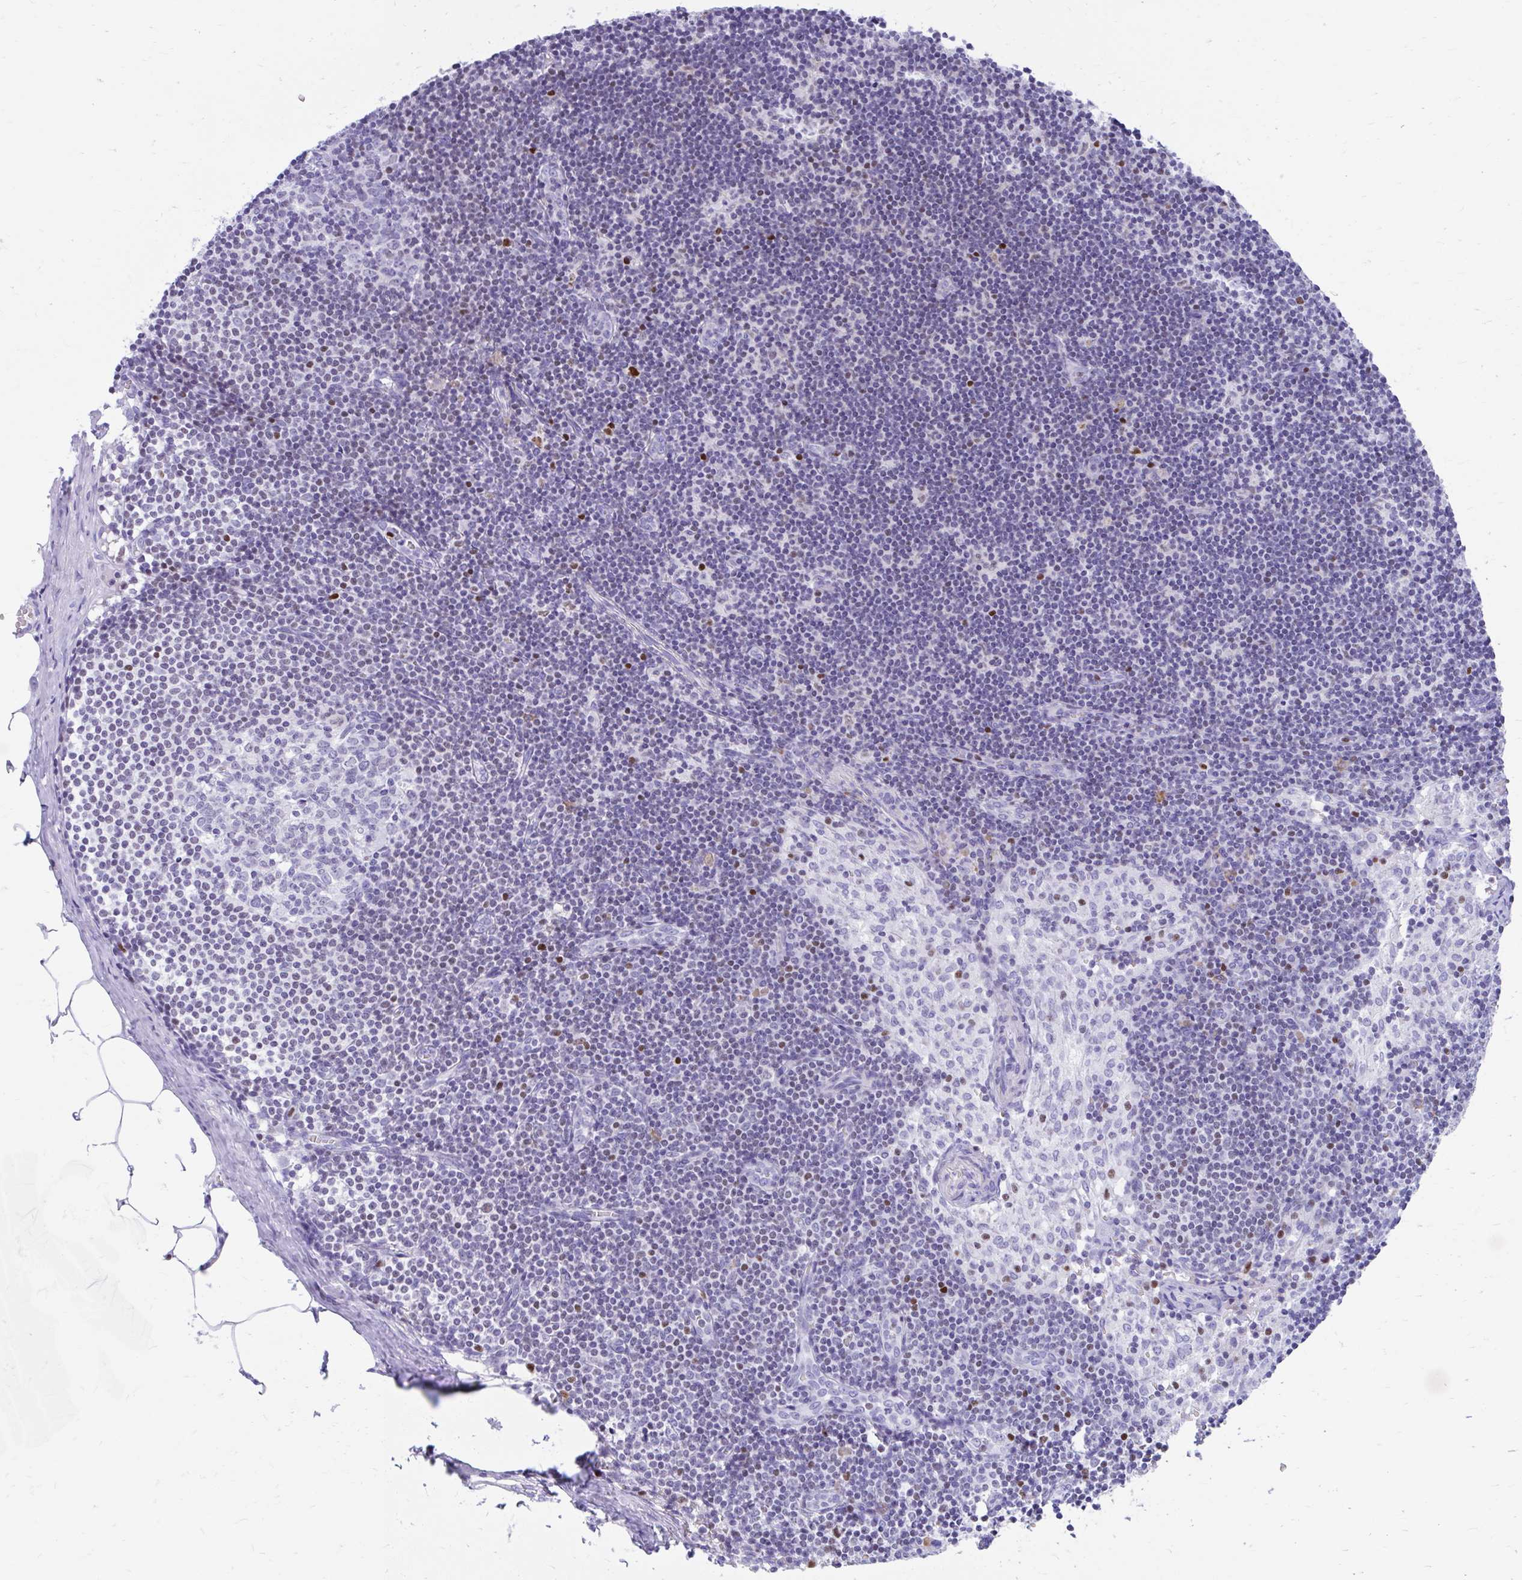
{"staining": {"intensity": "negative", "quantity": "none", "location": "none"}, "tissue": "lymph node", "cell_type": "Germinal center cells", "image_type": "normal", "snomed": [{"axis": "morphology", "description": "Normal tissue, NOS"}, {"axis": "topography", "description": "Lymph node"}], "caption": "Immunohistochemistry of benign lymph node shows no expression in germinal center cells. (Stains: DAB (3,3'-diaminobenzidine) immunohistochemistry with hematoxylin counter stain, Microscopy: brightfield microscopy at high magnification).", "gene": "RUNX3", "patient": {"sex": "female", "age": 31}}